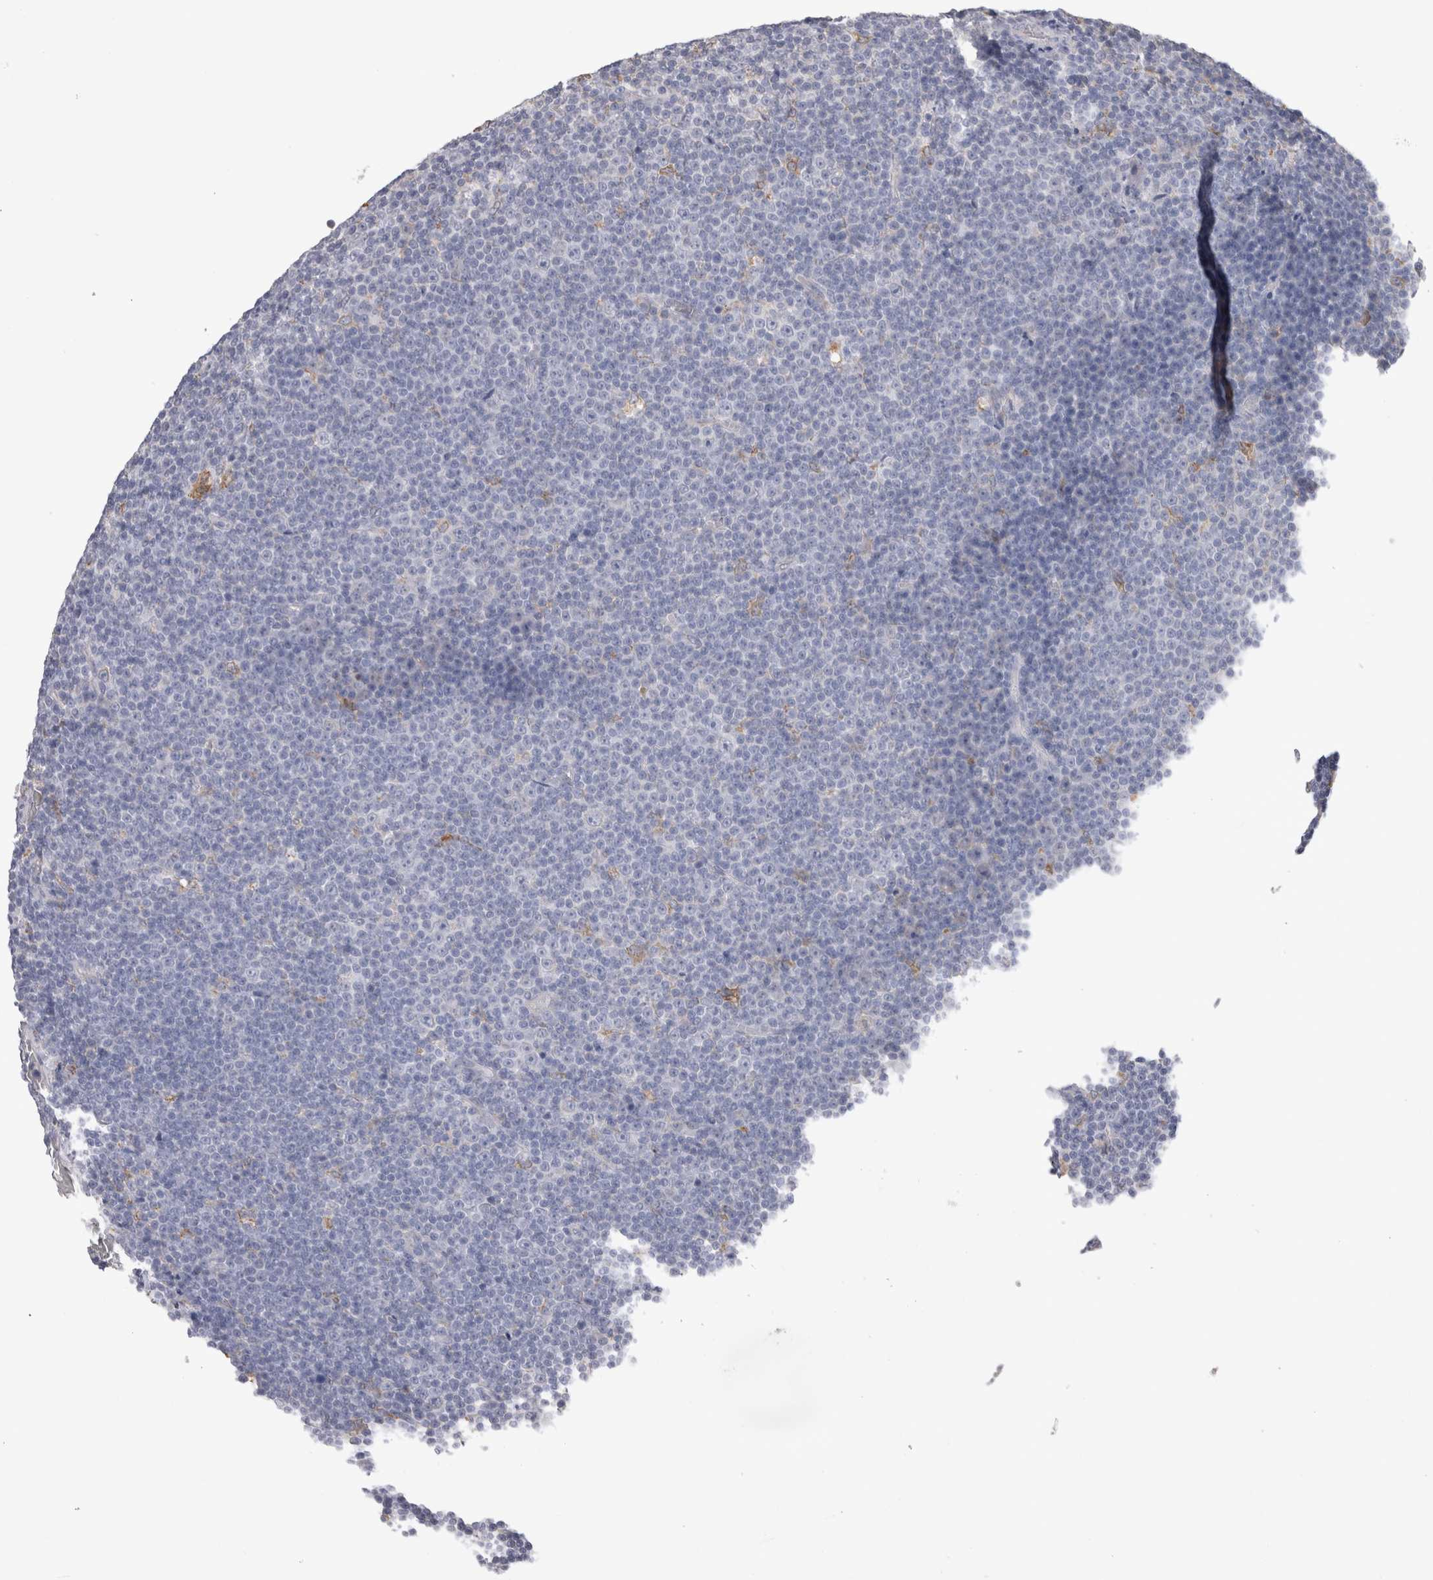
{"staining": {"intensity": "negative", "quantity": "none", "location": "none"}, "tissue": "lymphoma", "cell_type": "Tumor cells", "image_type": "cancer", "snomed": [{"axis": "morphology", "description": "Malignant lymphoma, non-Hodgkin's type, Low grade"}, {"axis": "topography", "description": "Lymph node"}], "caption": "This image is of lymphoma stained with immunohistochemistry (IHC) to label a protein in brown with the nuclei are counter-stained blue. There is no expression in tumor cells.", "gene": "LRPAP1", "patient": {"sex": "female", "age": 67}}